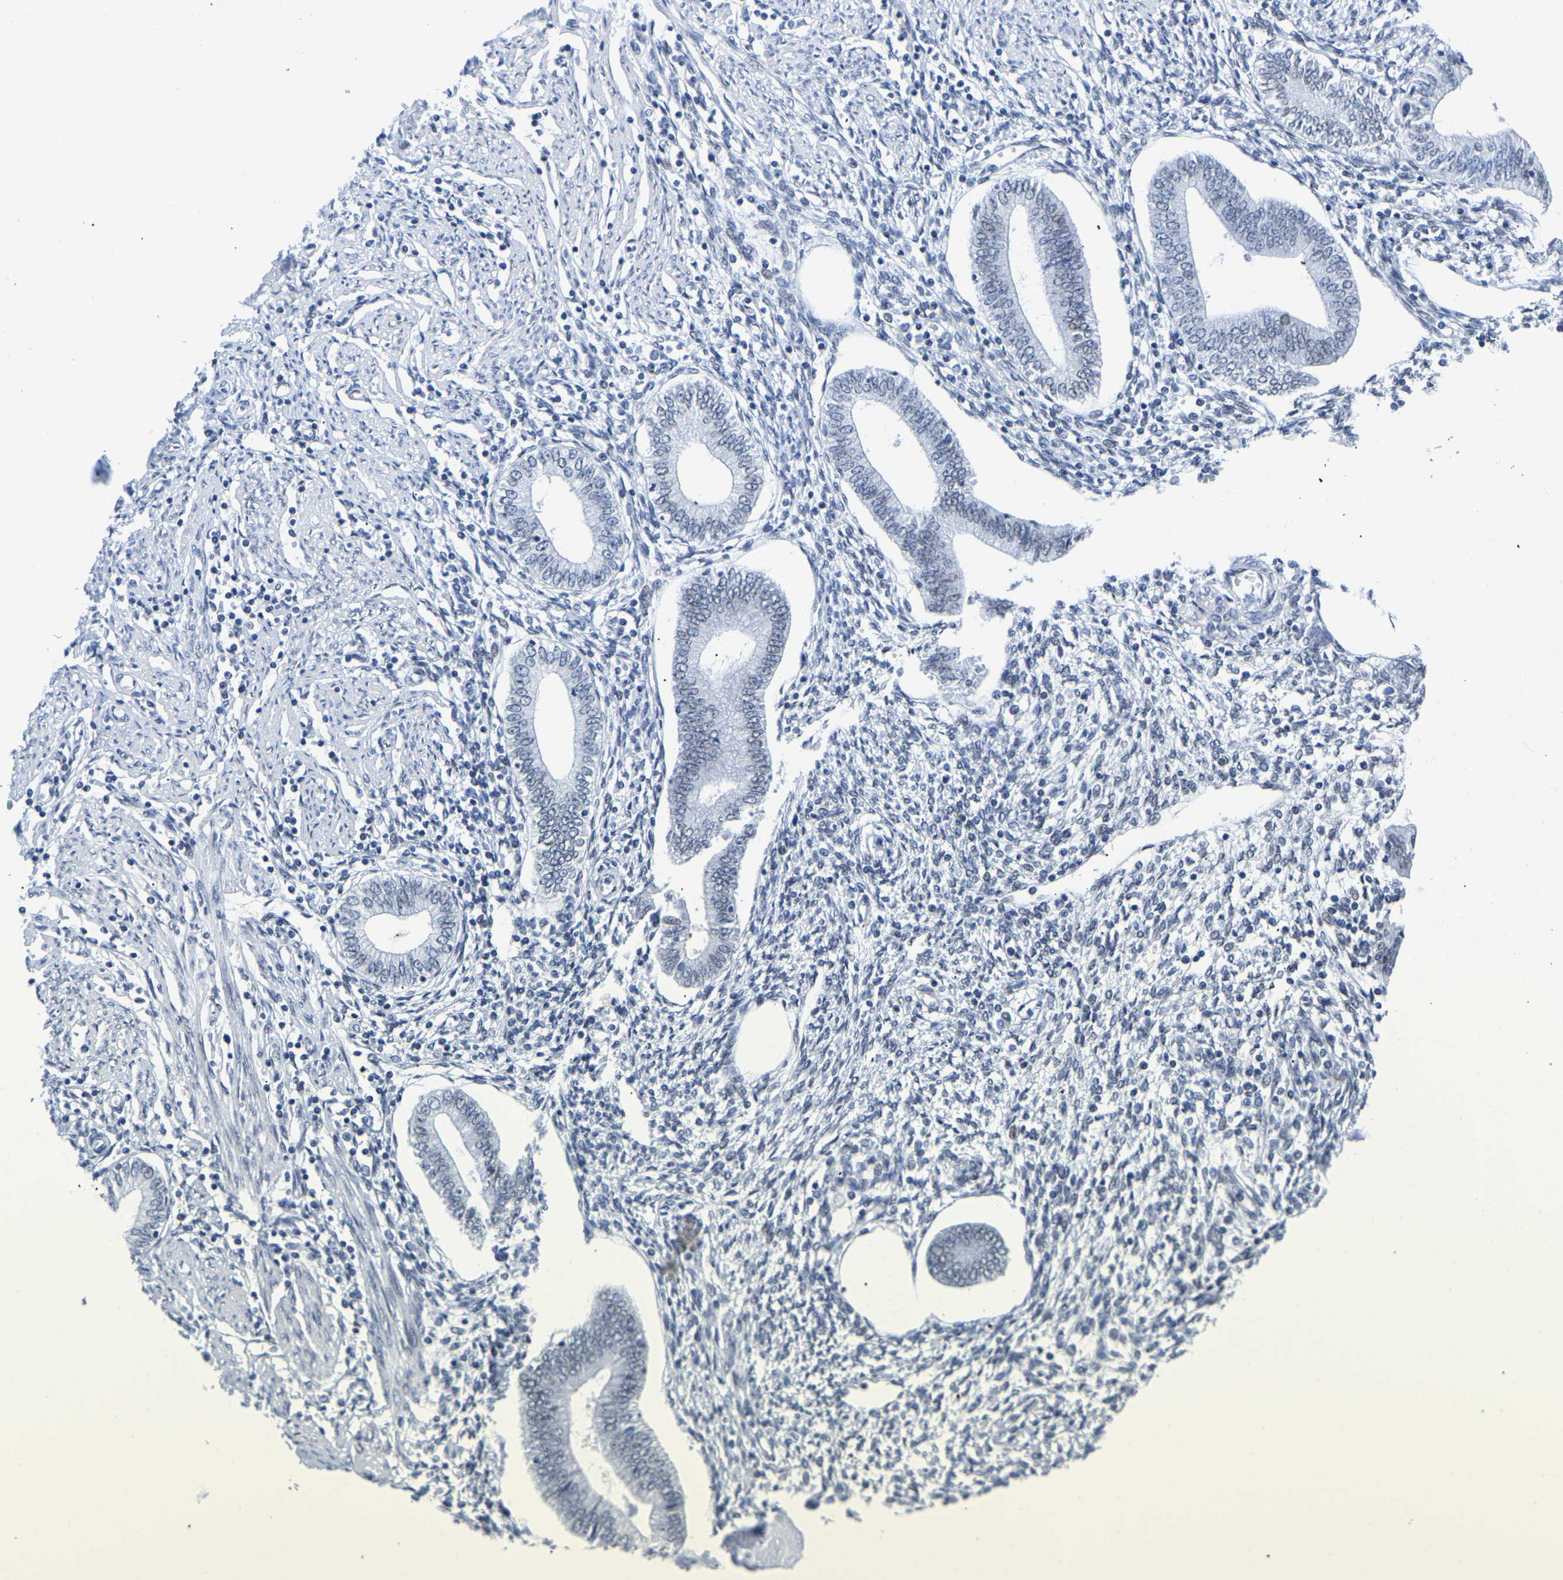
{"staining": {"intensity": "negative", "quantity": "none", "location": "none"}, "tissue": "endometrium", "cell_type": "Cells in endometrial stroma", "image_type": "normal", "snomed": [{"axis": "morphology", "description": "Normal tissue, NOS"}, {"axis": "topography", "description": "Endometrium"}], "caption": "A high-resolution histopathology image shows immunohistochemistry (IHC) staining of benign endometrium, which displays no significant positivity in cells in endometrial stroma.", "gene": "UPK3A", "patient": {"sex": "female", "age": 50}}